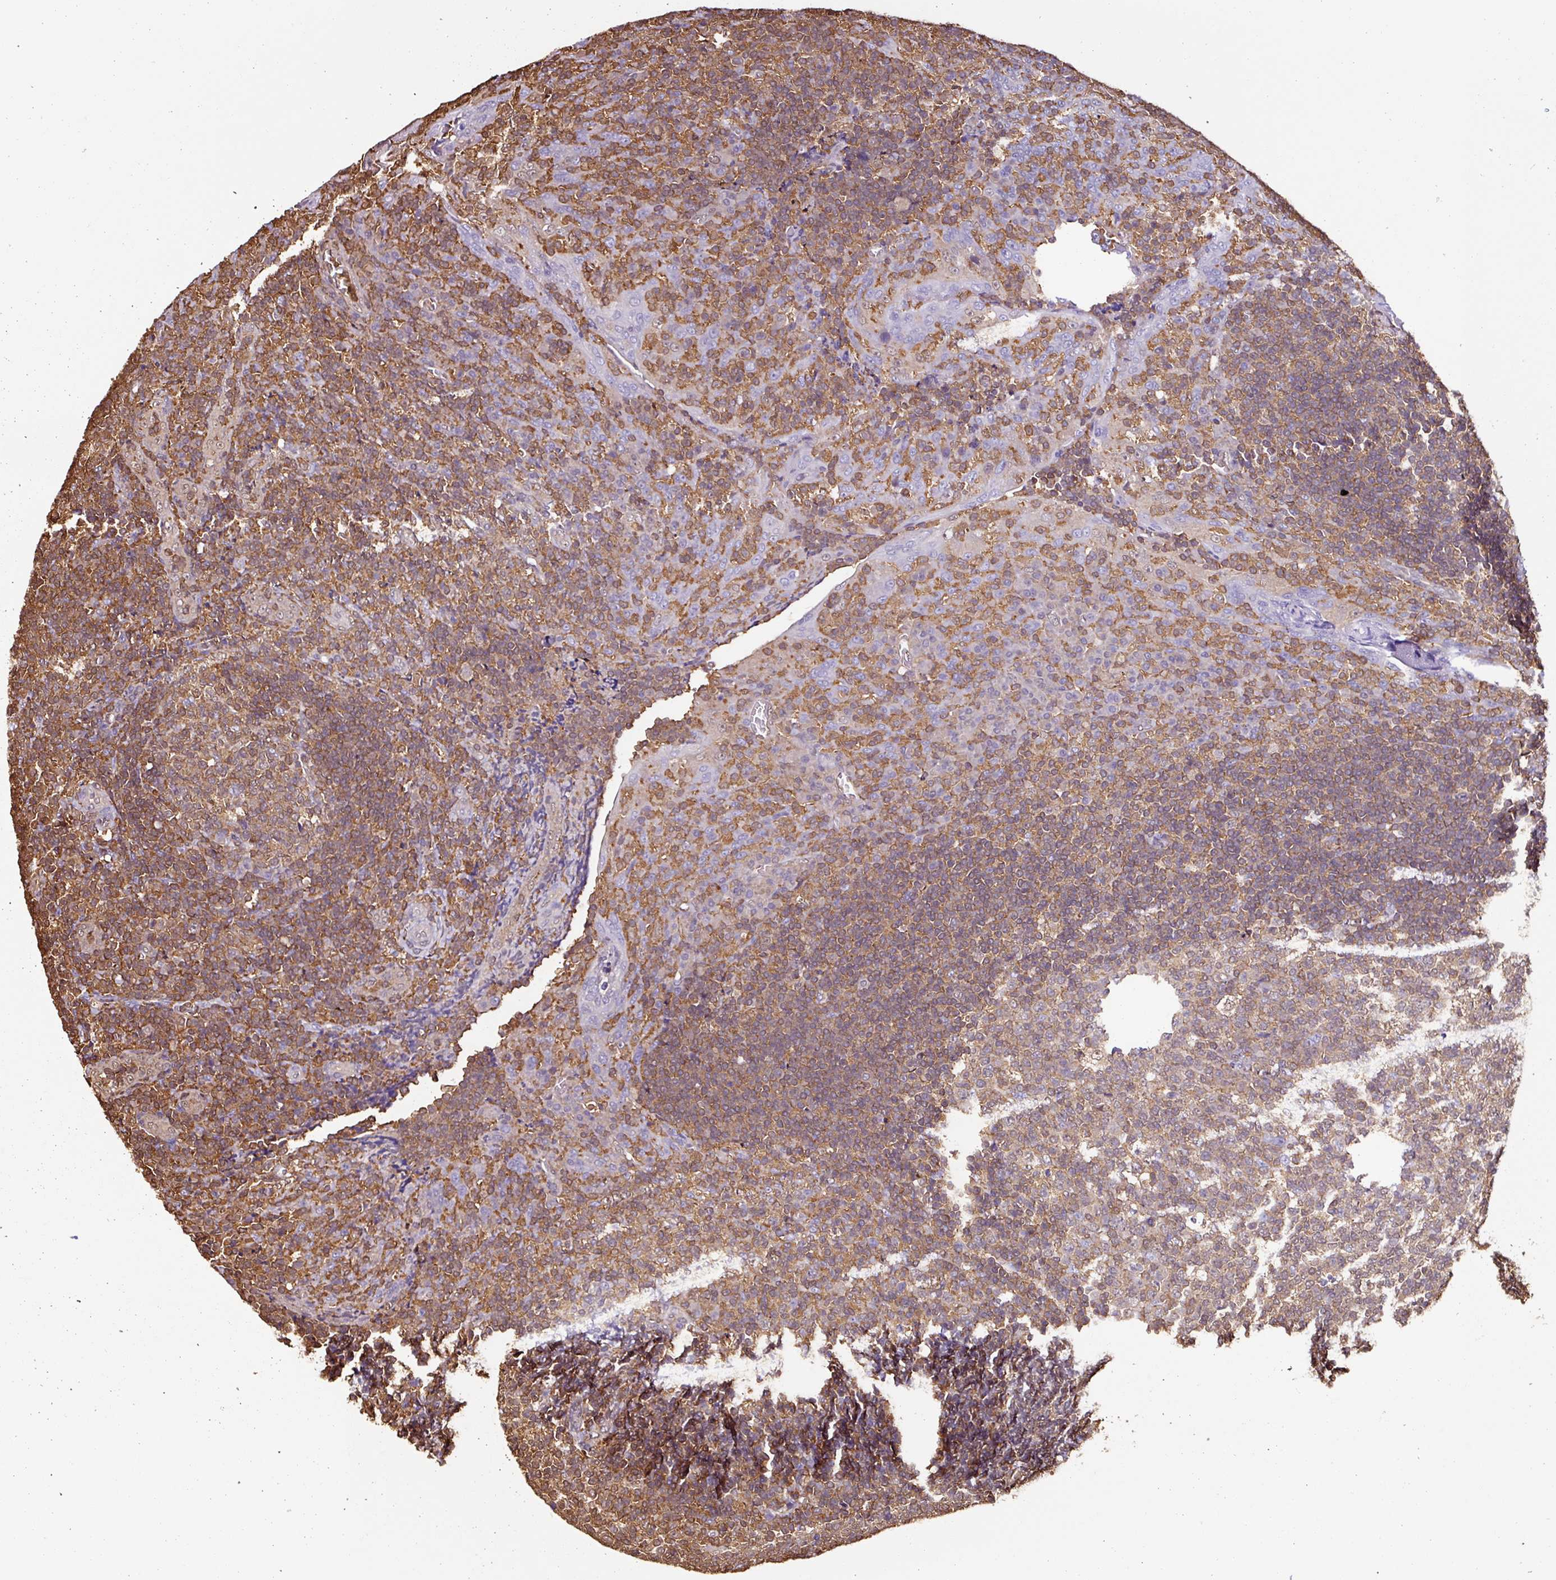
{"staining": {"intensity": "moderate", "quantity": "25%-75%", "location": "cytoplasmic/membranous,nuclear"}, "tissue": "tonsil", "cell_type": "Germinal center cells", "image_type": "normal", "snomed": [{"axis": "morphology", "description": "Normal tissue, NOS"}, {"axis": "topography", "description": "Tonsil"}], "caption": "Immunohistochemistry (IHC) photomicrograph of benign tonsil: tonsil stained using immunohistochemistry demonstrates medium levels of moderate protein expression localized specifically in the cytoplasmic/membranous,nuclear of germinal center cells, appearing as a cytoplasmic/membranous,nuclear brown color.", "gene": "ARHGDIB", "patient": {"sex": "male", "age": 17}}